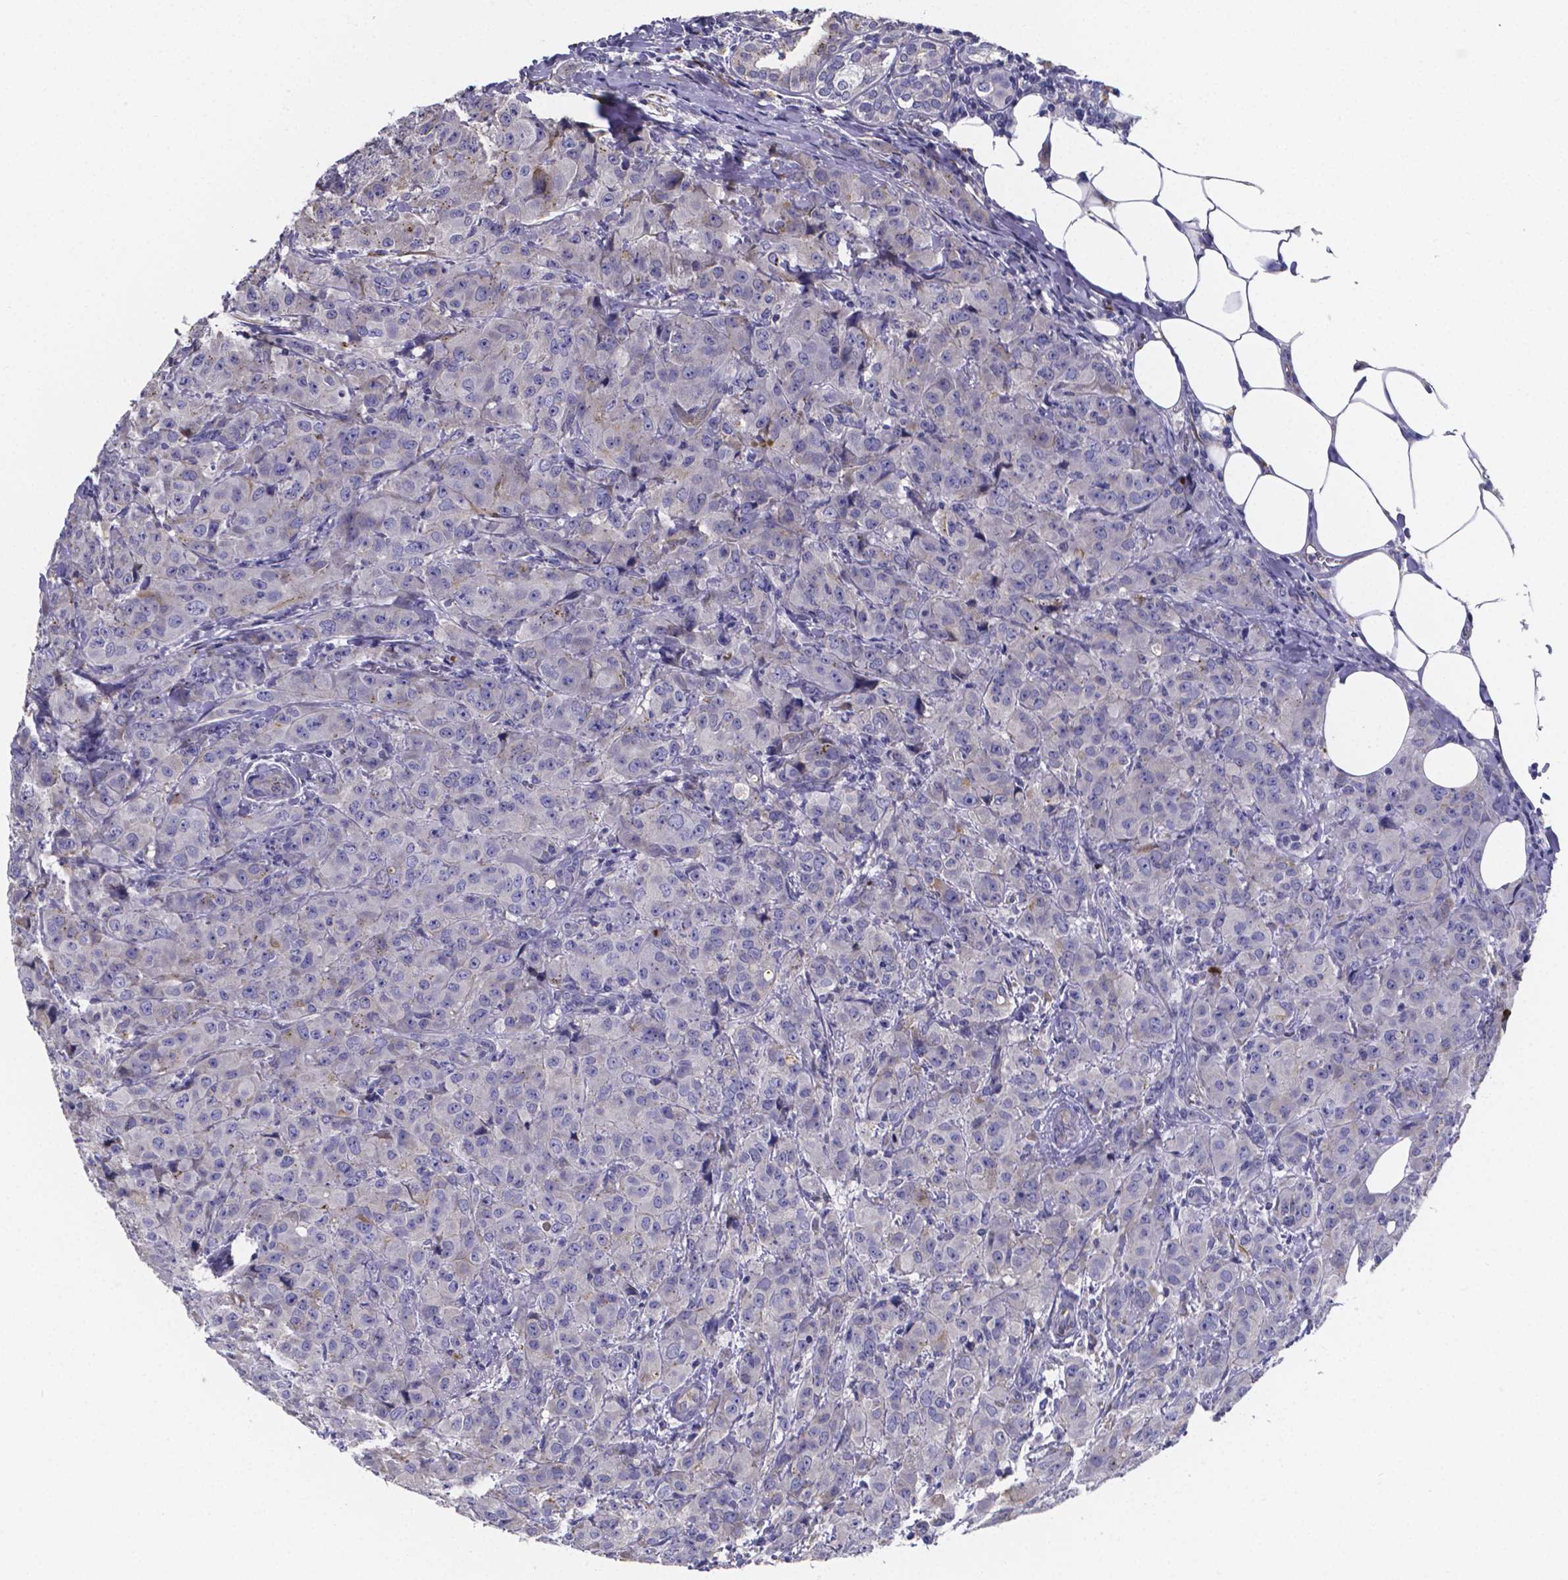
{"staining": {"intensity": "negative", "quantity": "none", "location": "none"}, "tissue": "breast cancer", "cell_type": "Tumor cells", "image_type": "cancer", "snomed": [{"axis": "morphology", "description": "Normal tissue, NOS"}, {"axis": "morphology", "description": "Duct carcinoma"}, {"axis": "topography", "description": "Breast"}], "caption": "Tumor cells are negative for brown protein staining in invasive ductal carcinoma (breast).", "gene": "SFRP4", "patient": {"sex": "female", "age": 43}}